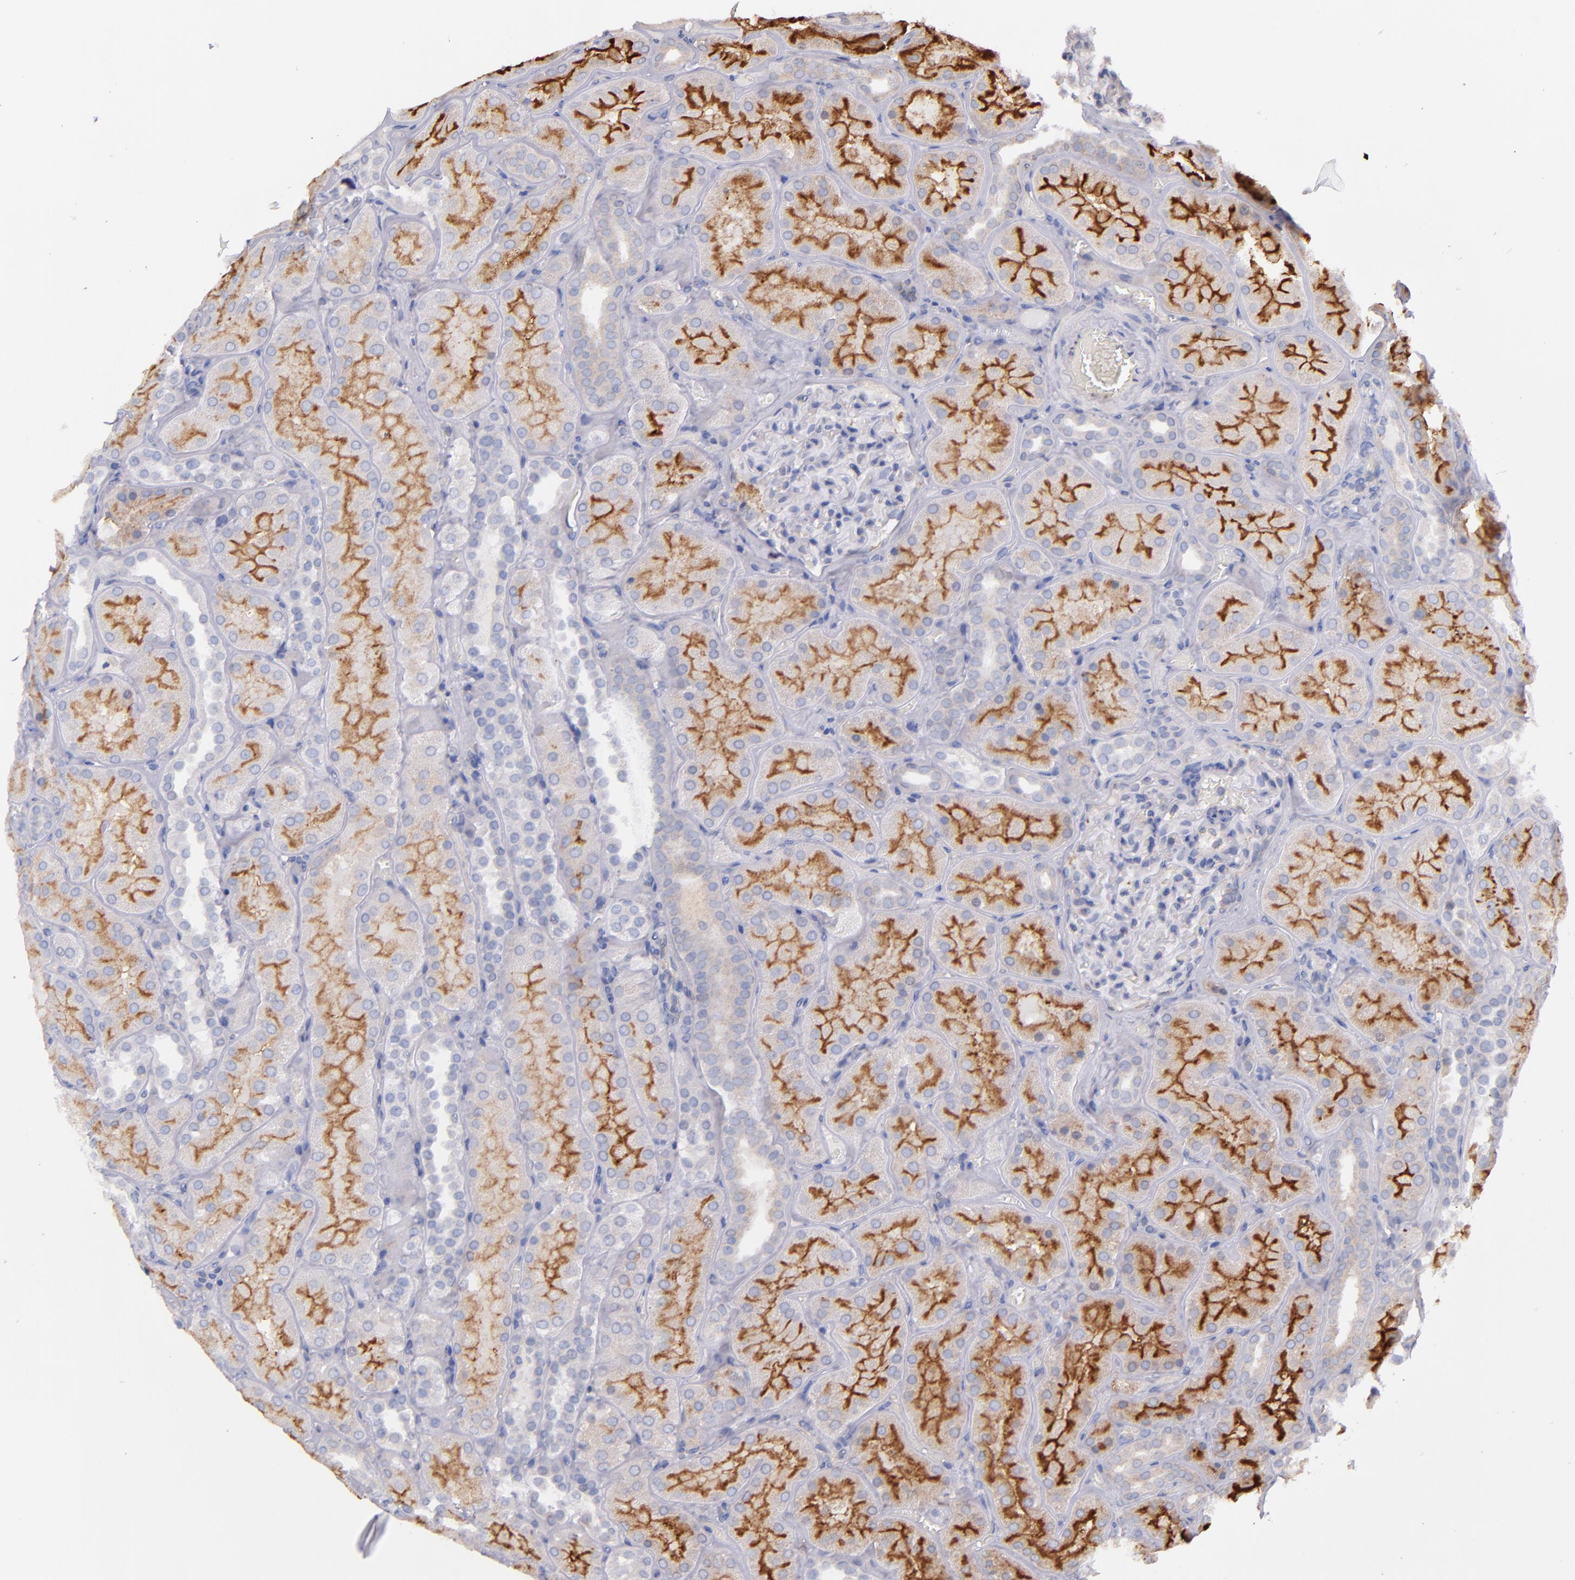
{"staining": {"intensity": "negative", "quantity": "none", "location": "none"}, "tissue": "kidney", "cell_type": "Cells in glomeruli", "image_type": "normal", "snomed": [{"axis": "morphology", "description": "Normal tissue, NOS"}, {"axis": "topography", "description": "Kidney"}], "caption": "Immunohistochemistry micrograph of unremarkable kidney: human kidney stained with DAB demonstrates no significant protein positivity in cells in glomeruli. (Stains: DAB immunohistochemistry with hematoxylin counter stain, Microscopy: brightfield microscopy at high magnification).", "gene": "IFIH1", "patient": {"sex": "male", "age": 28}}